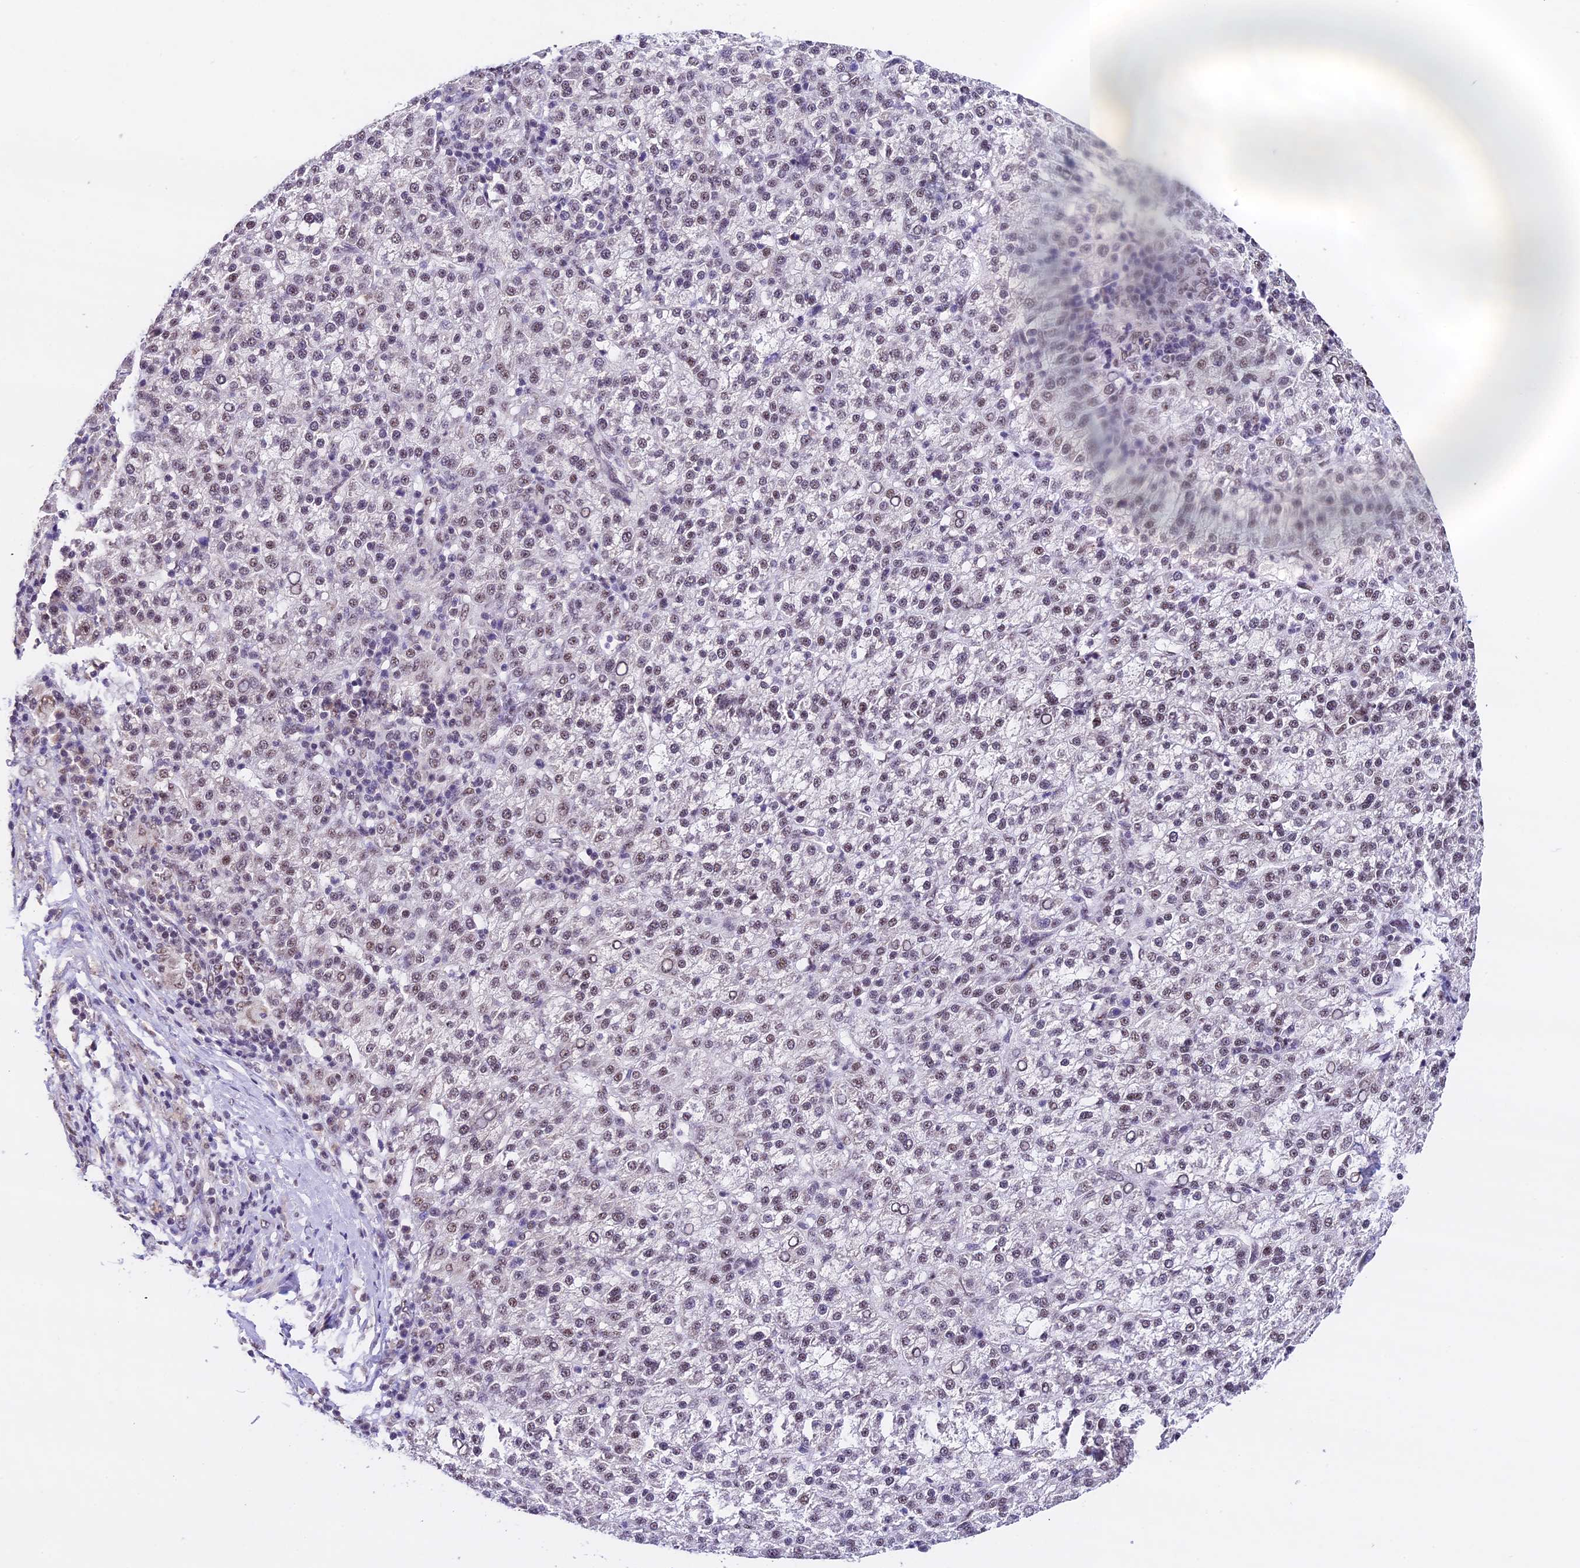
{"staining": {"intensity": "weak", "quantity": ">75%", "location": "nuclear"}, "tissue": "liver cancer", "cell_type": "Tumor cells", "image_type": "cancer", "snomed": [{"axis": "morphology", "description": "Carcinoma, Hepatocellular, NOS"}, {"axis": "topography", "description": "Liver"}], "caption": "DAB (3,3'-diaminobenzidine) immunohistochemical staining of liver hepatocellular carcinoma reveals weak nuclear protein staining in approximately >75% of tumor cells. The staining was performed using DAB, with brown indicating positive protein expression. Nuclei are stained blue with hematoxylin.", "gene": "CARS2", "patient": {"sex": "female", "age": 58}}